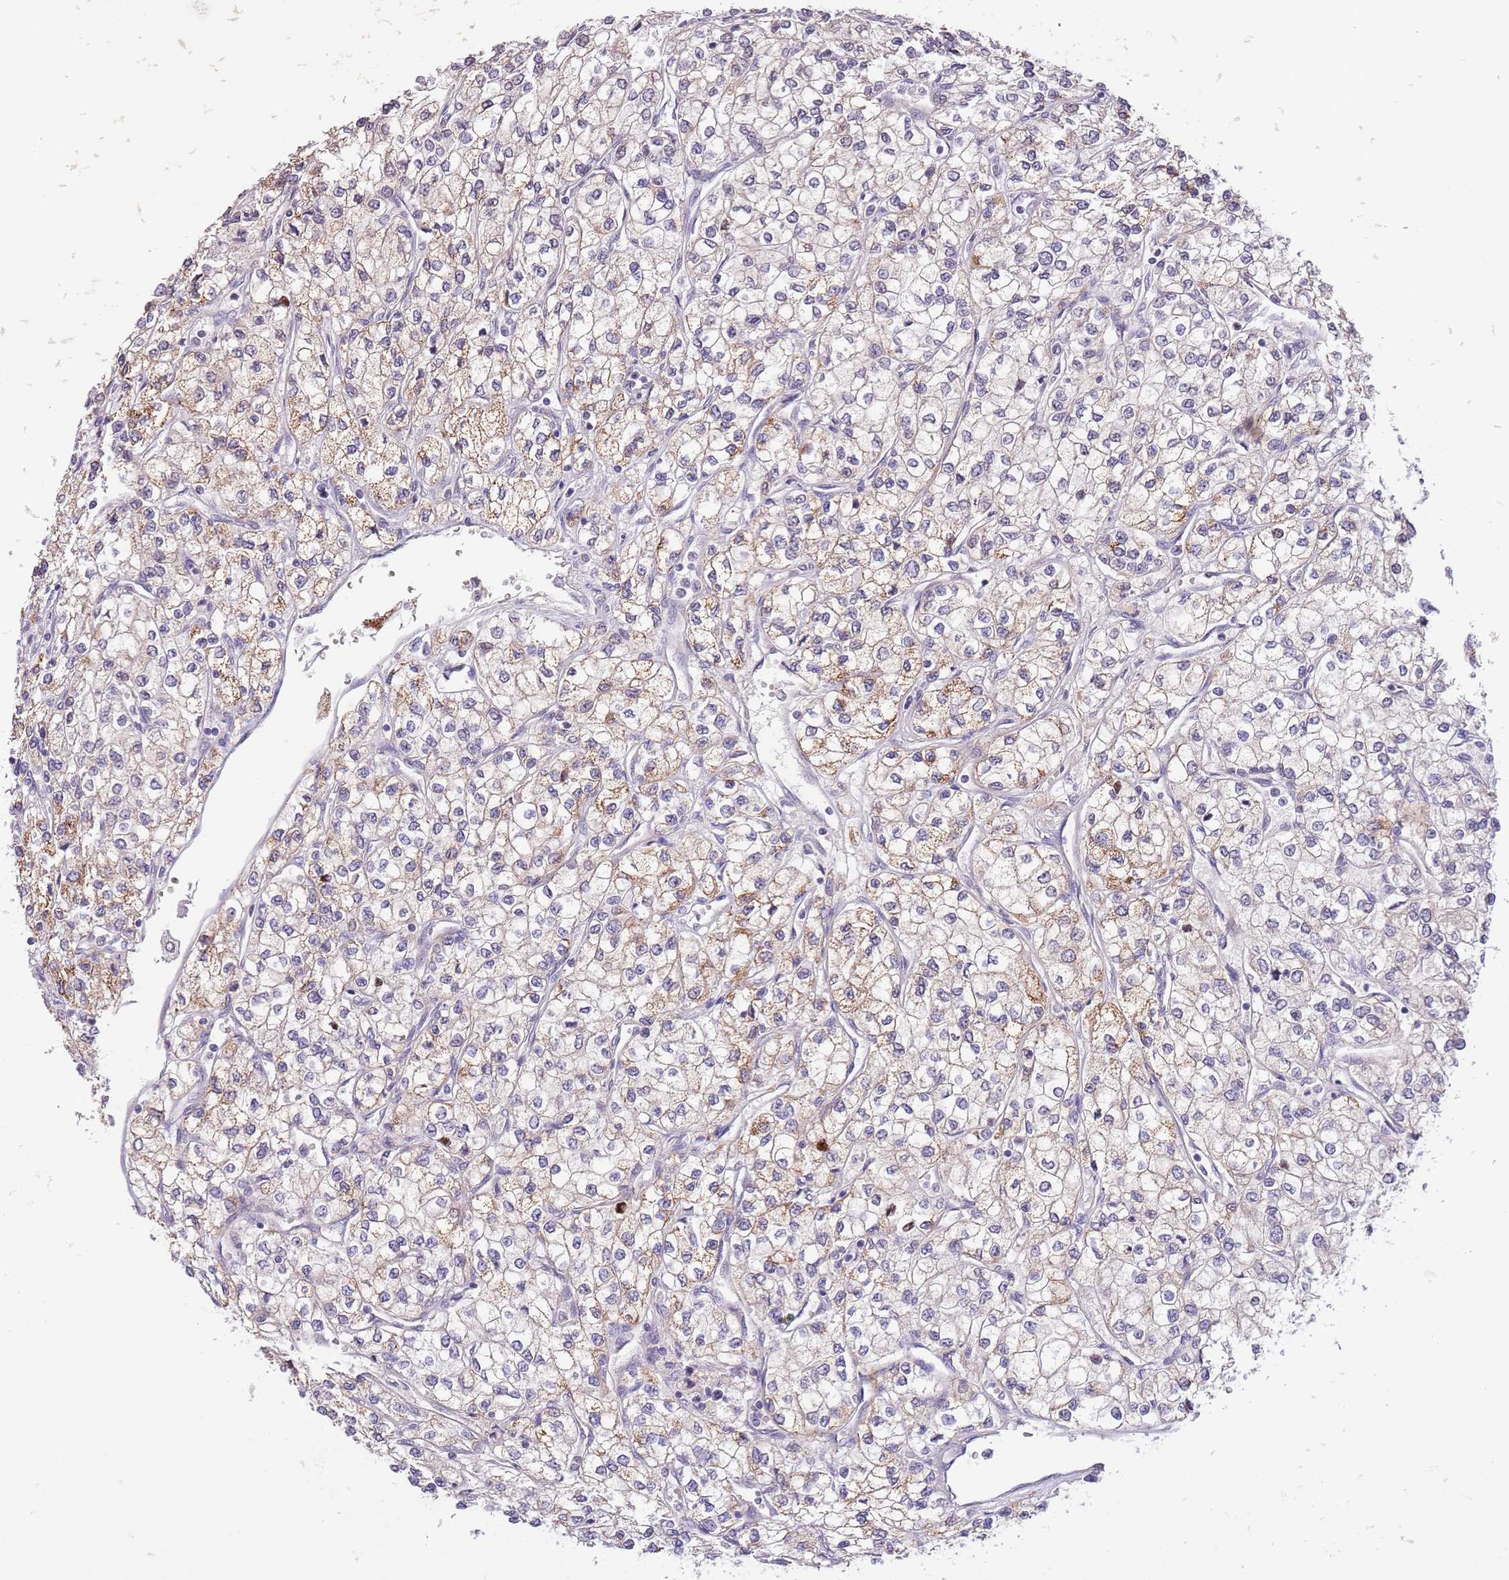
{"staining": {"intensity": "weak", "quantity": ">75%", "location": "cytoplasmic/membranous"}, "tissue": "renal cancer", "cell_type": "Tumor cells", "image_type": "cancer", "snomed": [{"axis": "morphology", "description": "Adenocarcinoma, NOS"}, {"axis": "topography", "description": "Kidney"}], "caption": "Immunohistochemistry staining of renal cancer, which shows low levels of weak cytoplasmic/membranous expression in about >75% of tumor cells indicating weak cytoplasmic/membranous protein positivity. The staining was performed using DAB (3,3'-diaminobenzidine) (brown) for protein detection and nuclei were counterstained in hematoxylin (blue).", "gene": "ZNF658", "patient": {"sex": "male", "age": 80}}